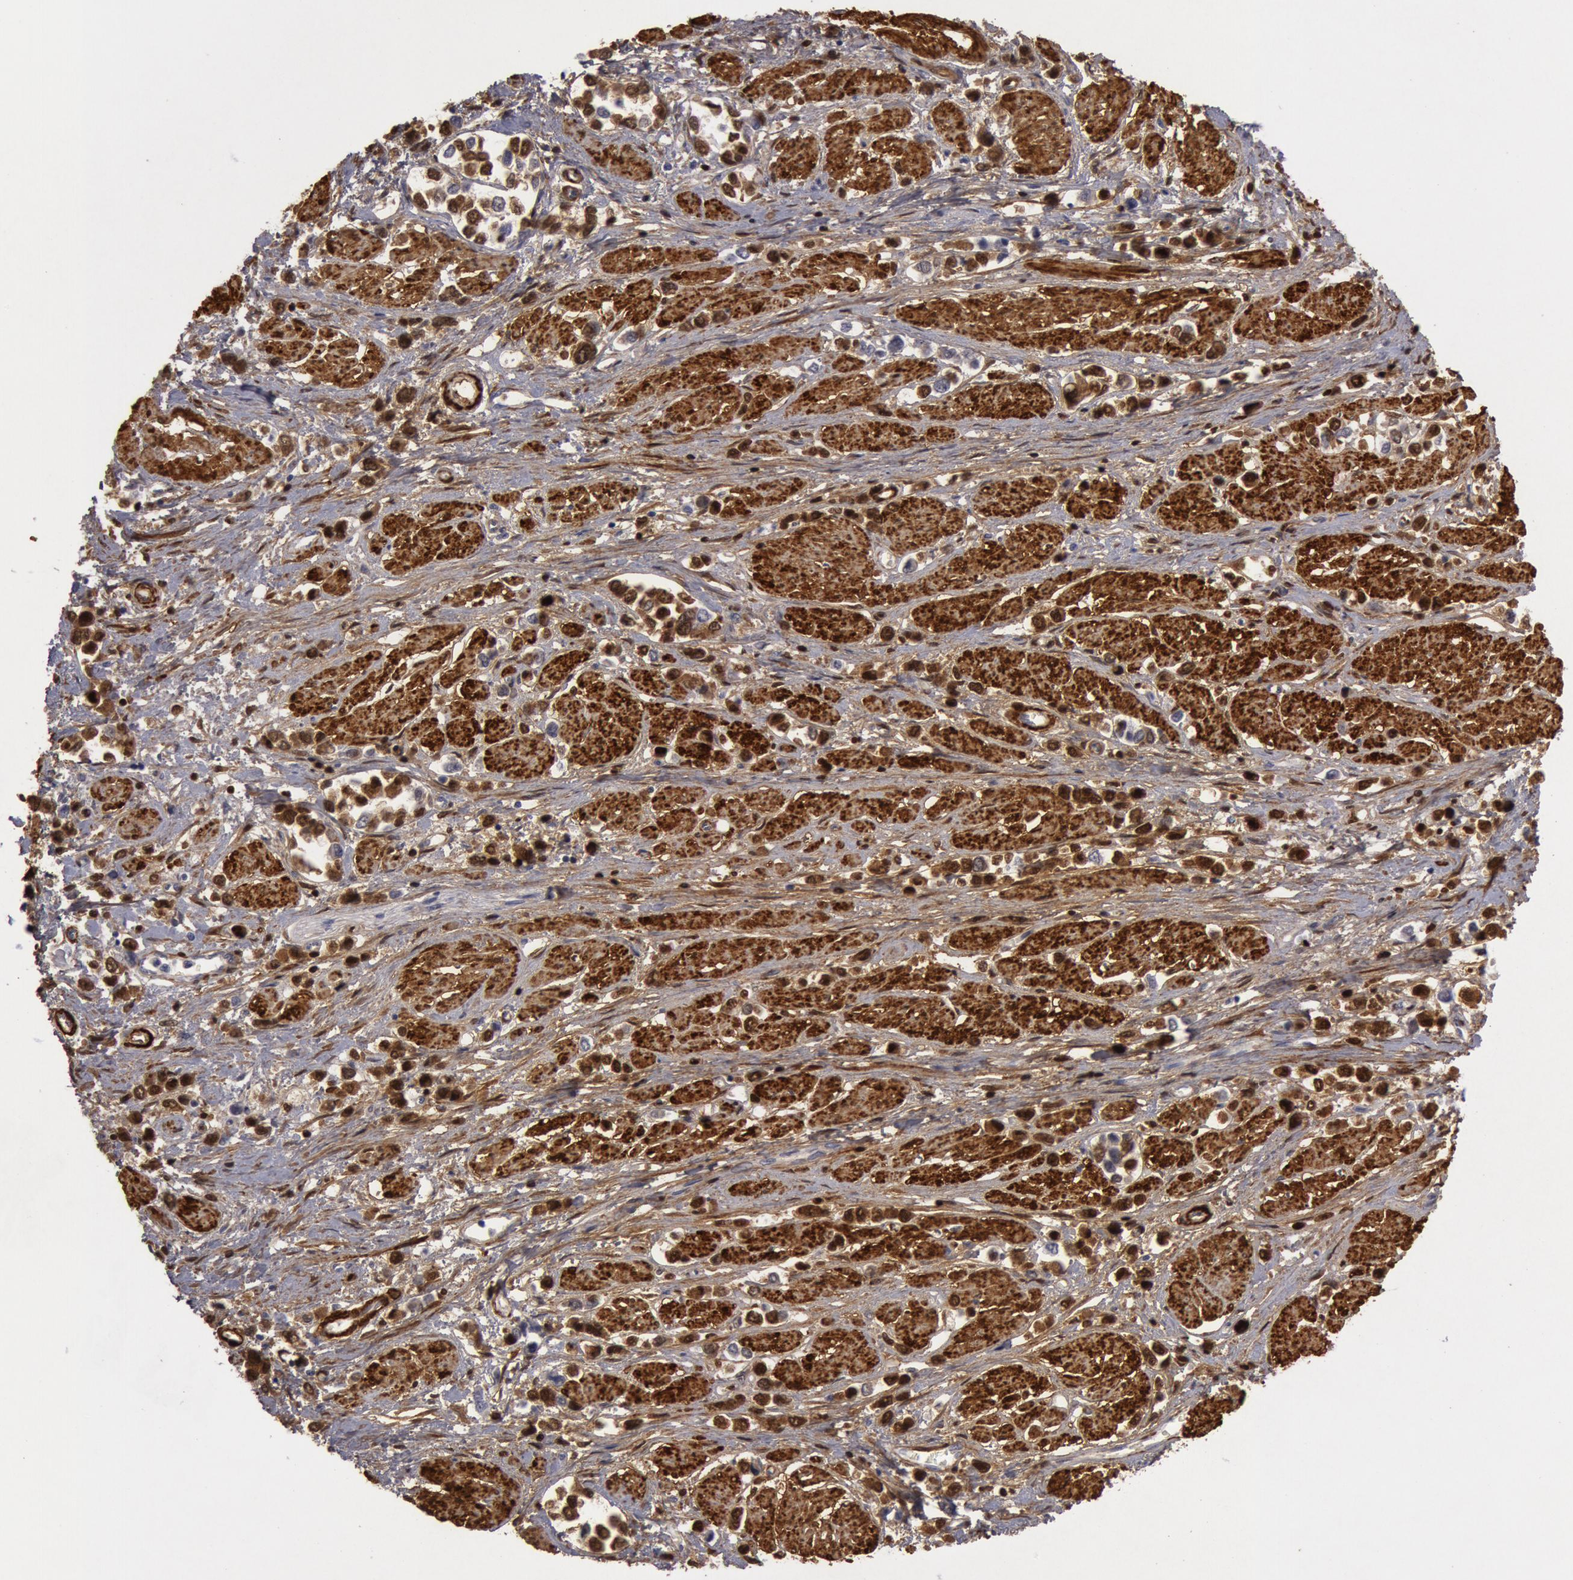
{"staining": {"intensity": "strong", "quantity": "25%-75%", "location": "cytoplasmic/membranous,nuclear"}, "tissue": "stomach cancer", "cell_type": "Tumor cells", "image_type": "cancer", "snomed": [{"axis": "morphology", "description": "Adenocarcinoma, NOS"}, {"axis": "topography", "description": "Stomach, upper"}], "caption": "Human stomach cancer (adenocarcinoma) stained with a brown dye displays strong cytoplasmic/membranous and nuclear positive positivity in approximately 25%-75% of tumor cells.", "gene": "TAGLN", "patient": {"sex": "male", "age": 76}}